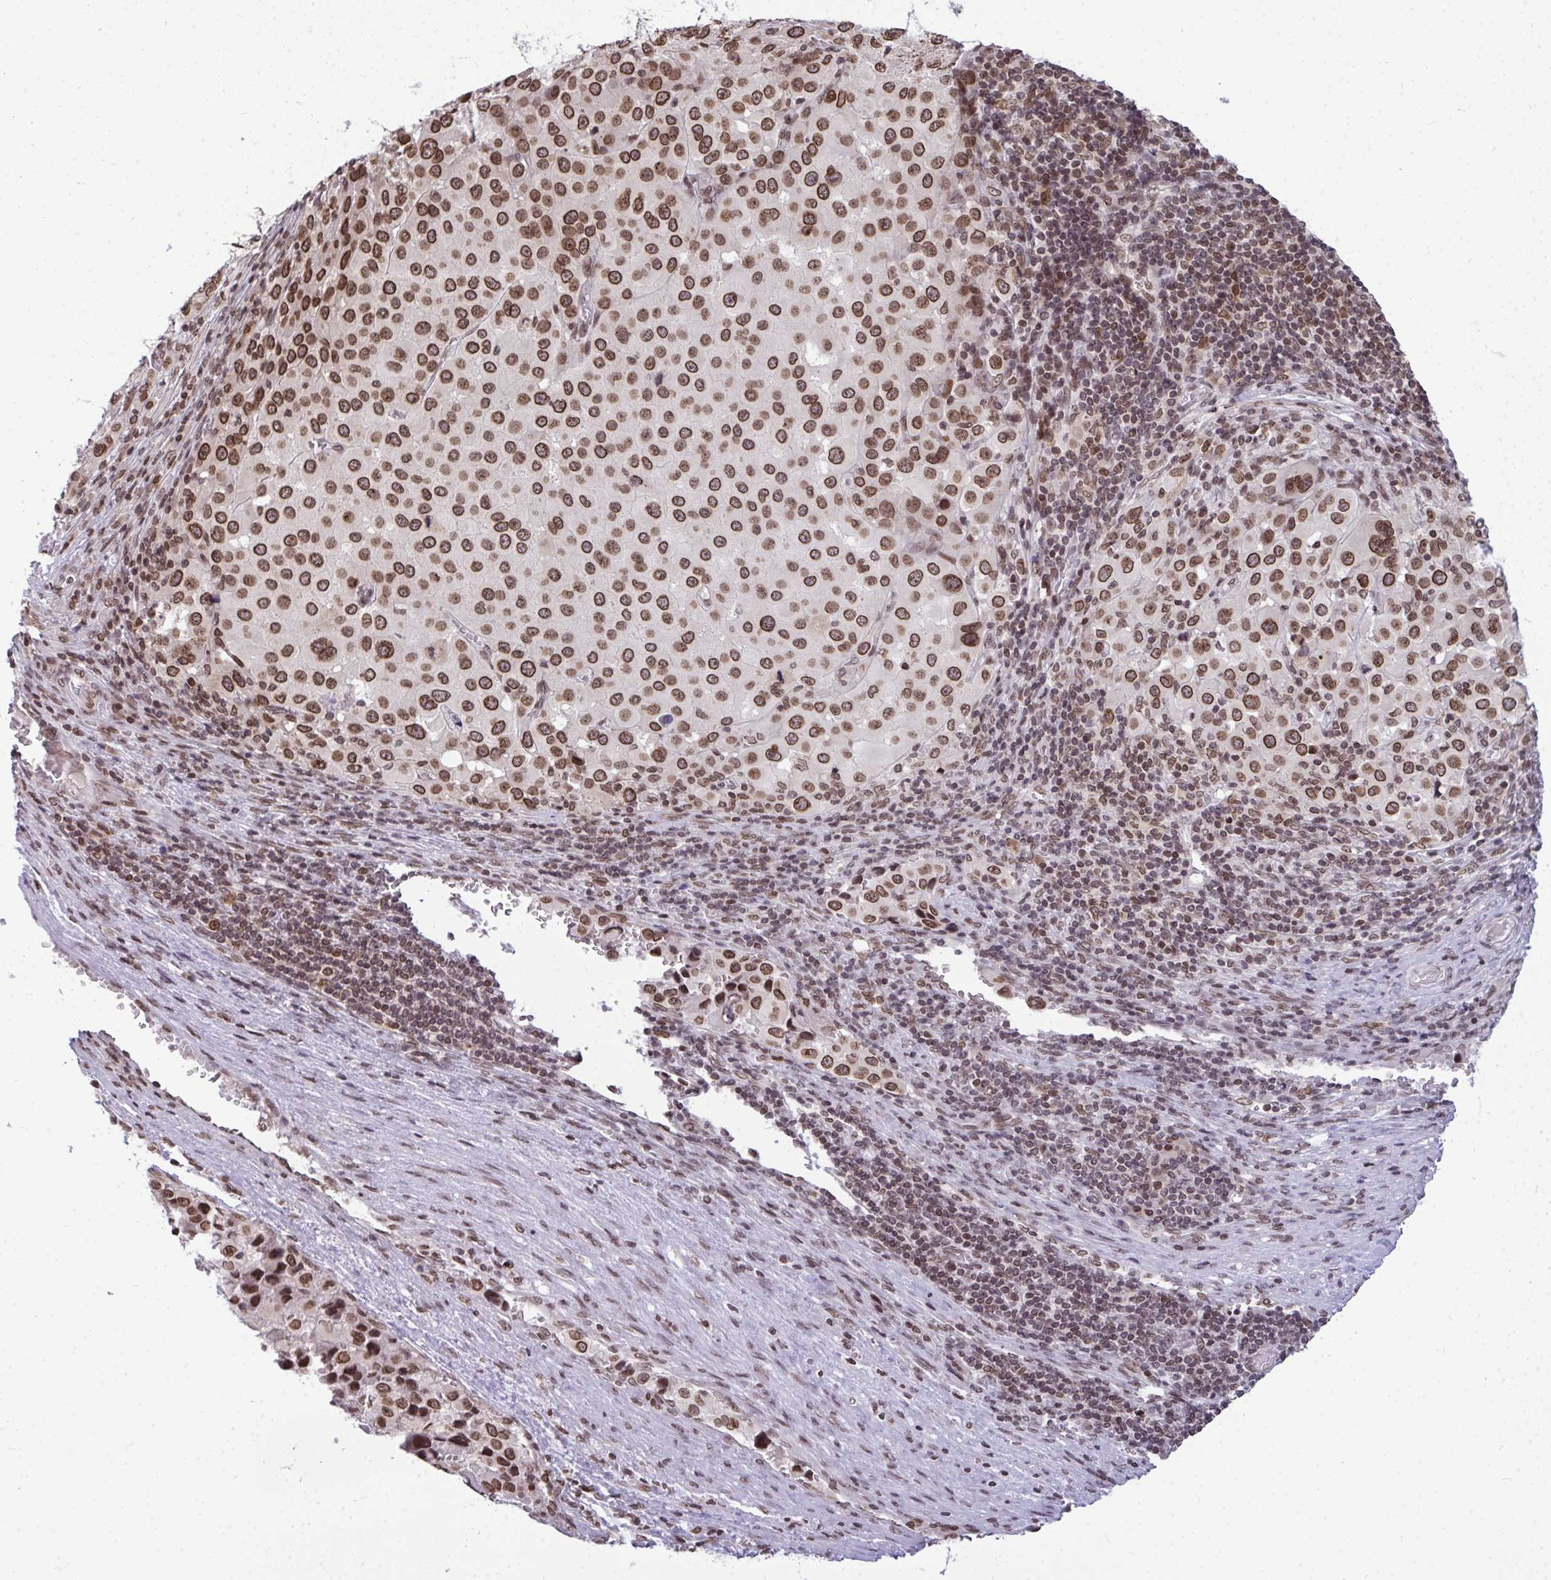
{"staining": {"intensity": "moderate", "quantity": ">75%", "location": "nuclear"}, "tissue": "melanoma", "cell_type": "Tumor cells", "image_type": "cancer", "snomed": [{"axis": "morphology", "description": "Malignant melanoma, Metastatic site"}, {"axis": "topography", "description": "Lymph node"}], "caption": "Melanoma stained with a protein marker demonstrates moderate staining in tumor cells.", "gene": "JPT1", "patient": {"sex": "female", "age": 65}}